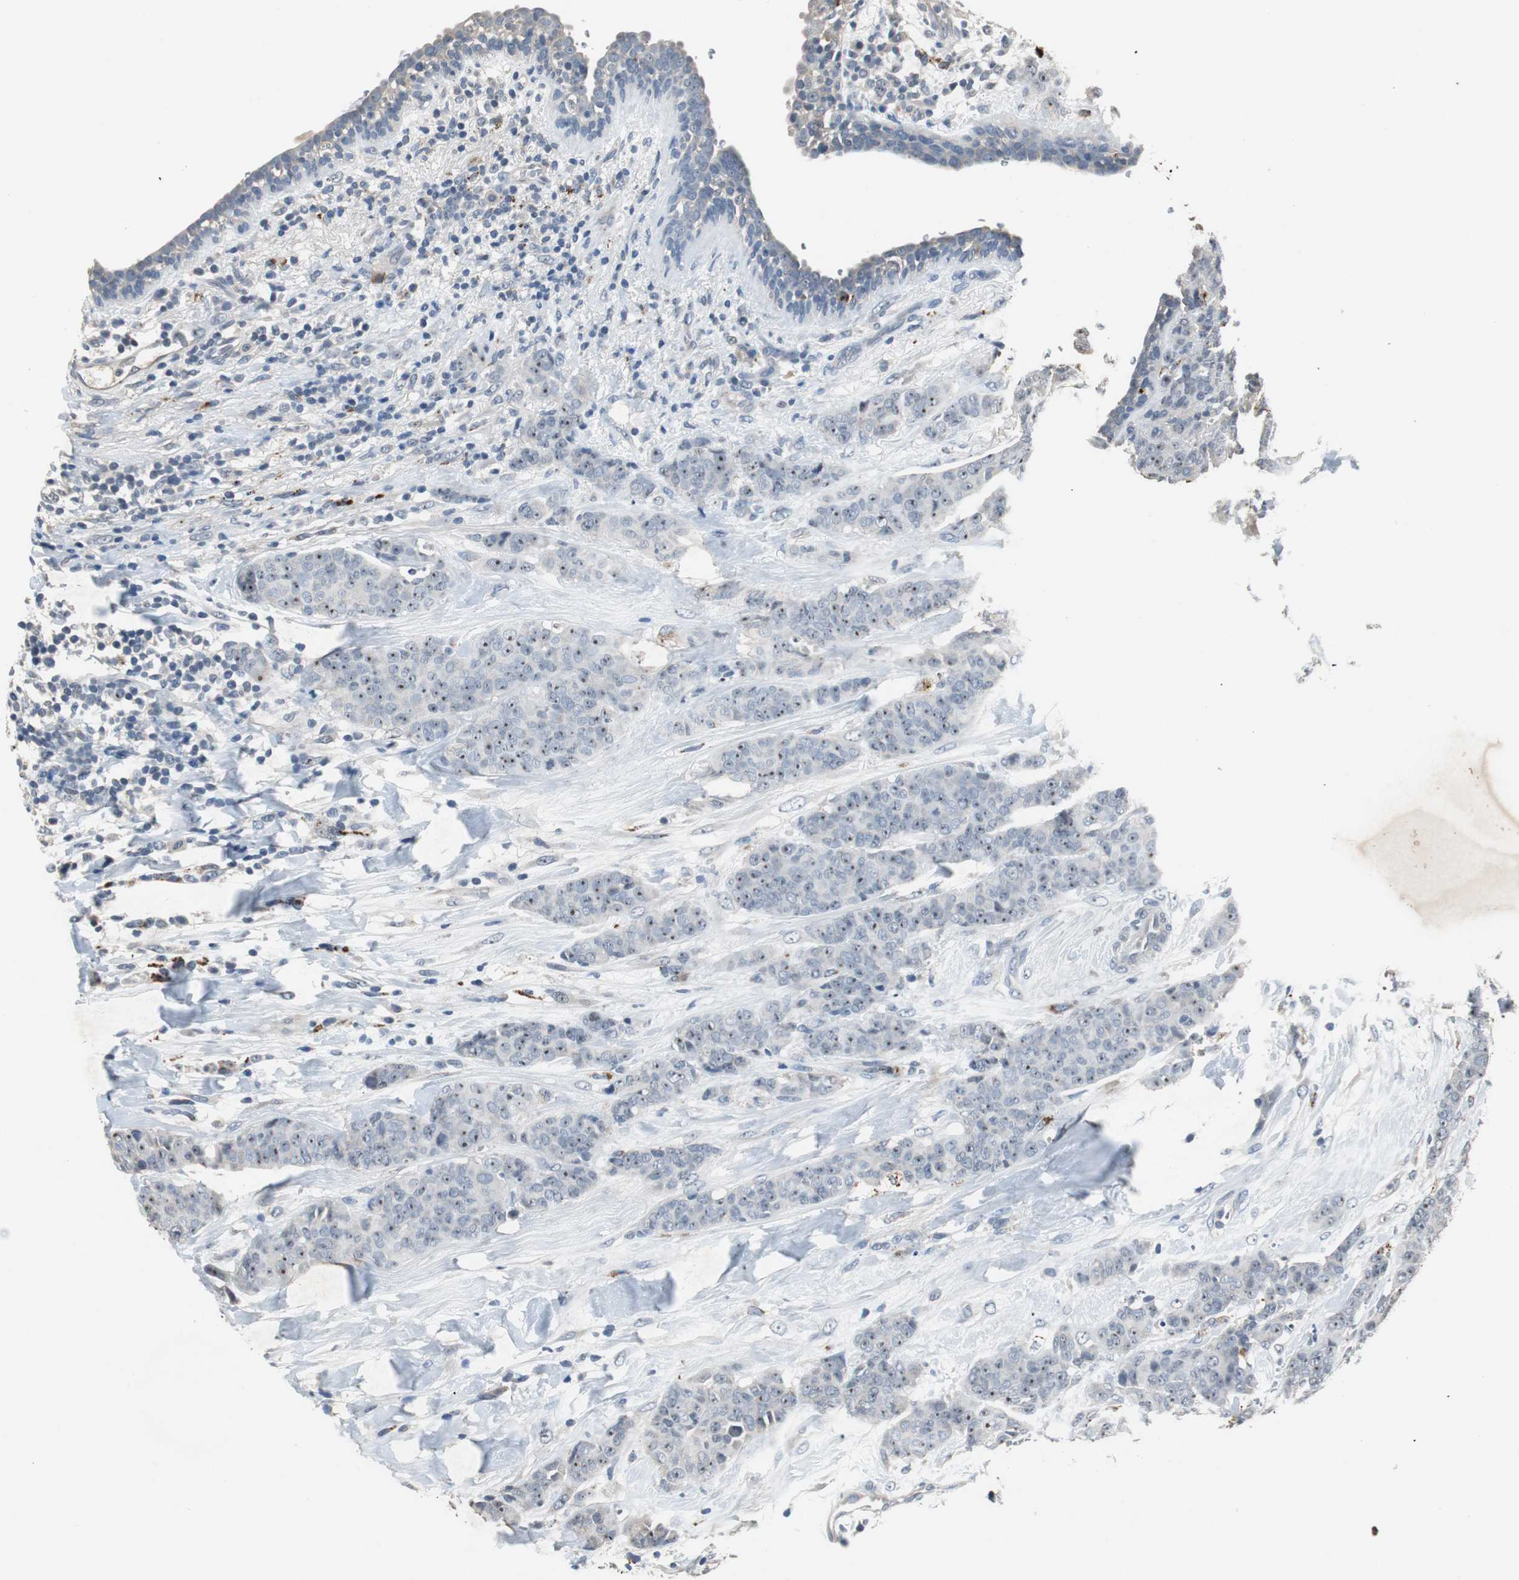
{"staining": {"intensity": "negative", "quantity": "none", "location": "none"}, "tissue": "breast cancer", "cell_type": "Tumor cells", "image_type": "cancer", "snomed": [{"axis": "morphology", "description": "Duct carcinoma"}, {"axis": "topography", "description": "Breast"}], "caption": "Immunohistochemistry (IHC) photomicrograph of neoplastic tissue: human breast cancer stained with DAB reveals no significant protein expression in tumor cells.", "gene": "PCYT1B", "patient": {"sex": "female", "age": 40}}